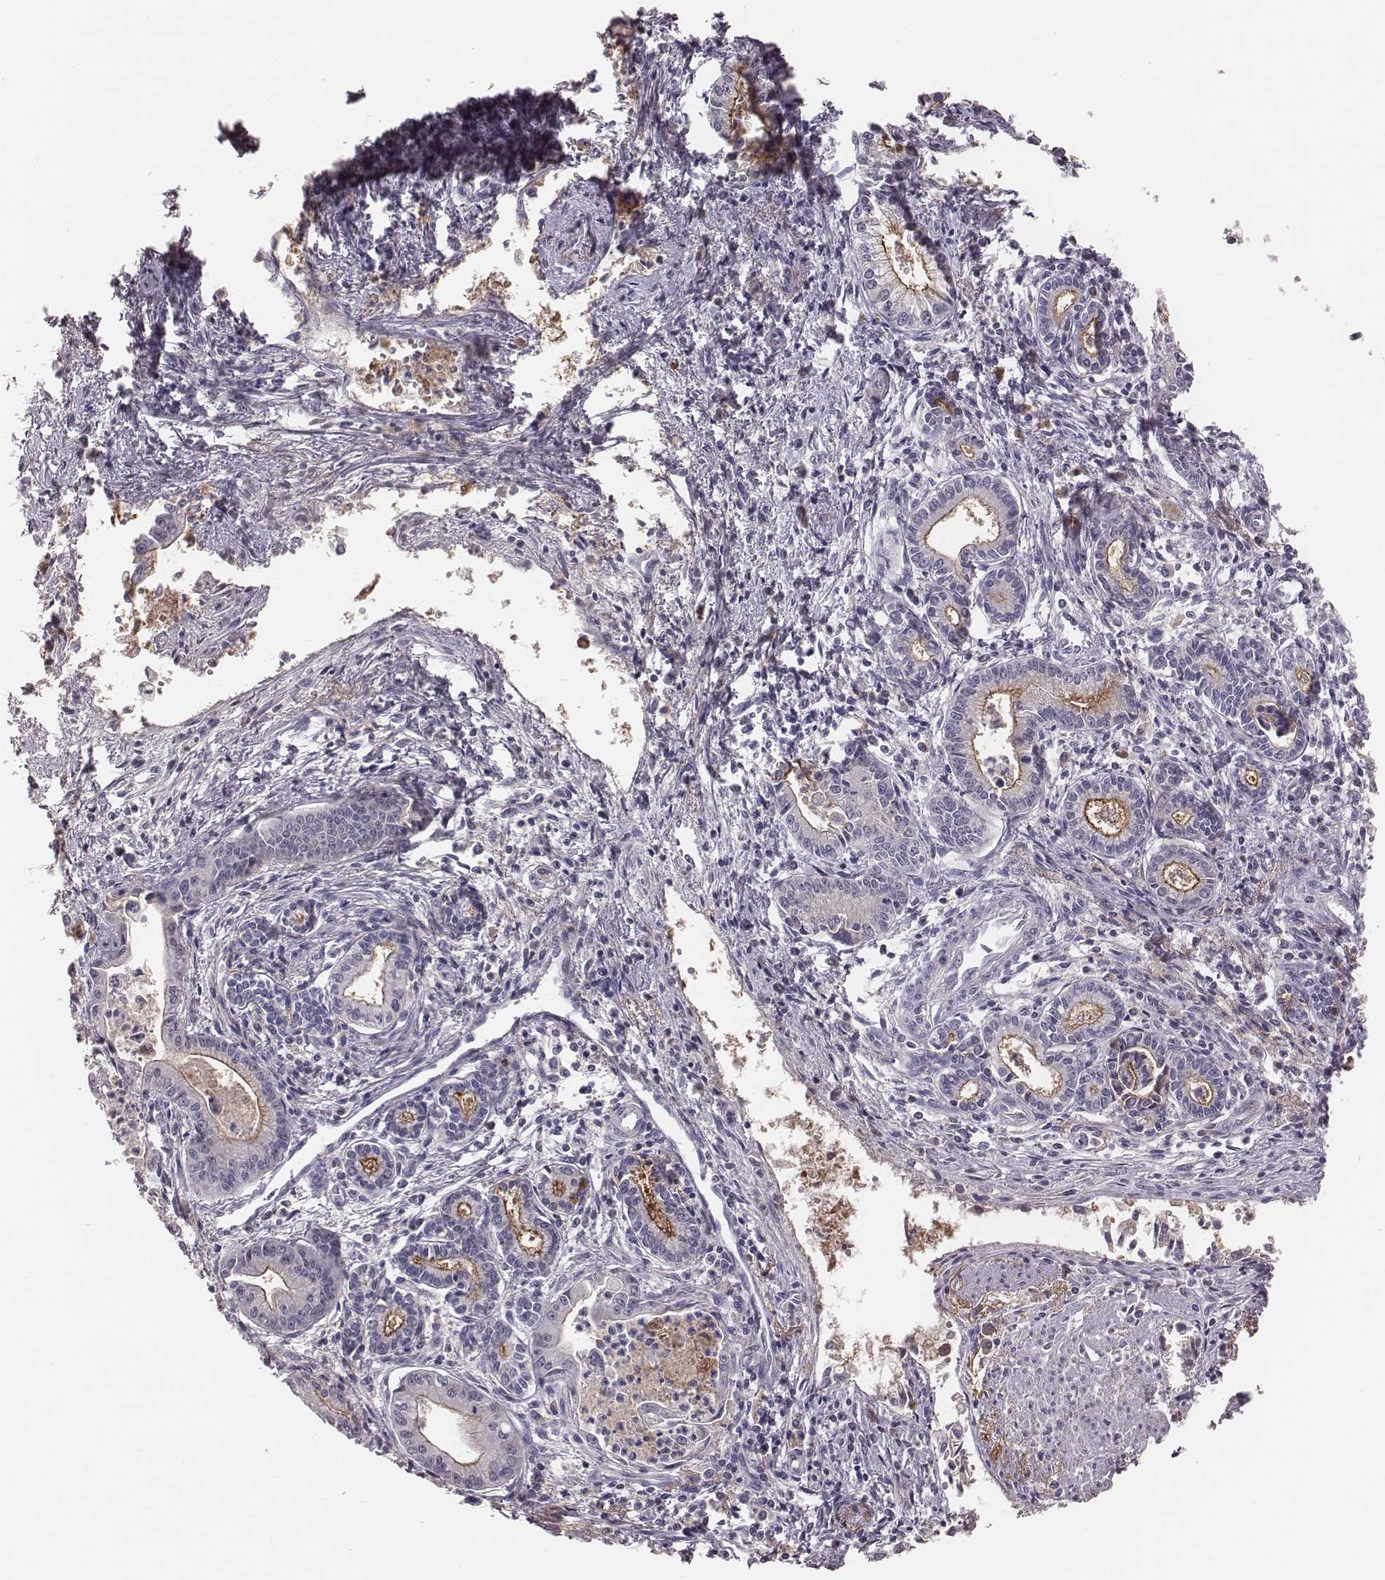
{"staining": {"intensity": "moderate", "quantity": "<25%", "location": "cytoplasmic/membranous"}, "tissue": "pancreatic cancer", "cell_type": "Tumor cells", "image_type": "cancer", "snomed": [{"axis": "morphology", "description": "Adenocarcinoma, NOS"}, {"axis": "topography", "description": "Pancreas"}], "caption": "IHC image of neoplastic tissue: pancreatic cancer (adenocarcinoma) stained using IHC exhibits low levels of moderate protein expression localized specifically in the cytoplasmic/membranous of tumor cells, appearing as a cytoplasmic/membranous brown color.", "gene": "CFTR", "patient": {"sex": "female", "age": 65}}